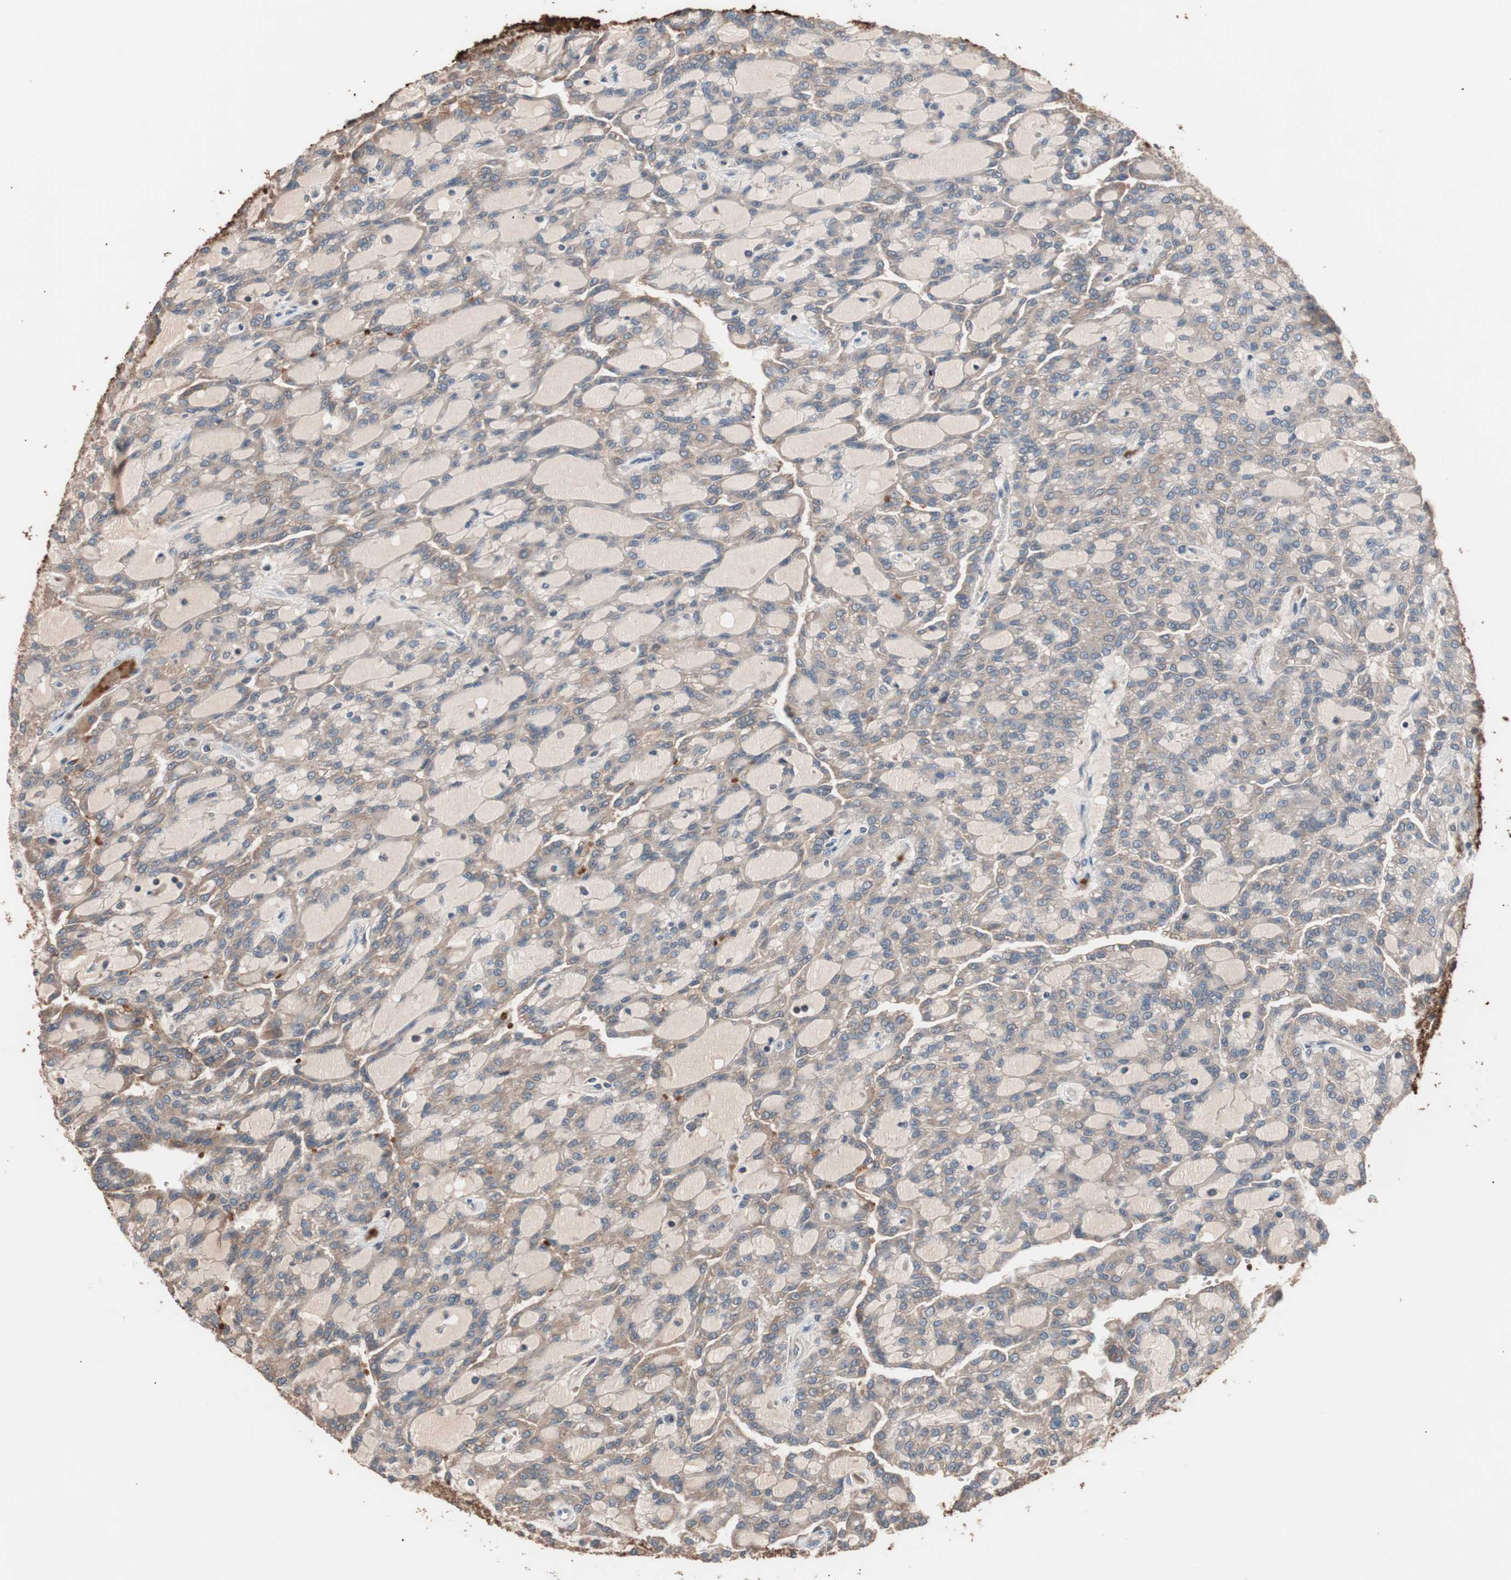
{"staining": {"intensity": "moderate", "quantity": ">75%", "location": "cytoplasmic/membranous"}, "tissue": "renal cancer", "cell_type": "Tumor cells", "image_type": "cancer", "snomed": [{"axis": "morphology", "description": "Adenocarcinoma, NOS"}, {"axis": "topography", "description": "Kidney"}], "caption": "Renal adenocarcinoma stained for a protein exhibits moderate cytoplasmic/membranous positivity in tumor cells.", "gene": "GLYCTK", "patient": {"sex": "male", "age": 63}}